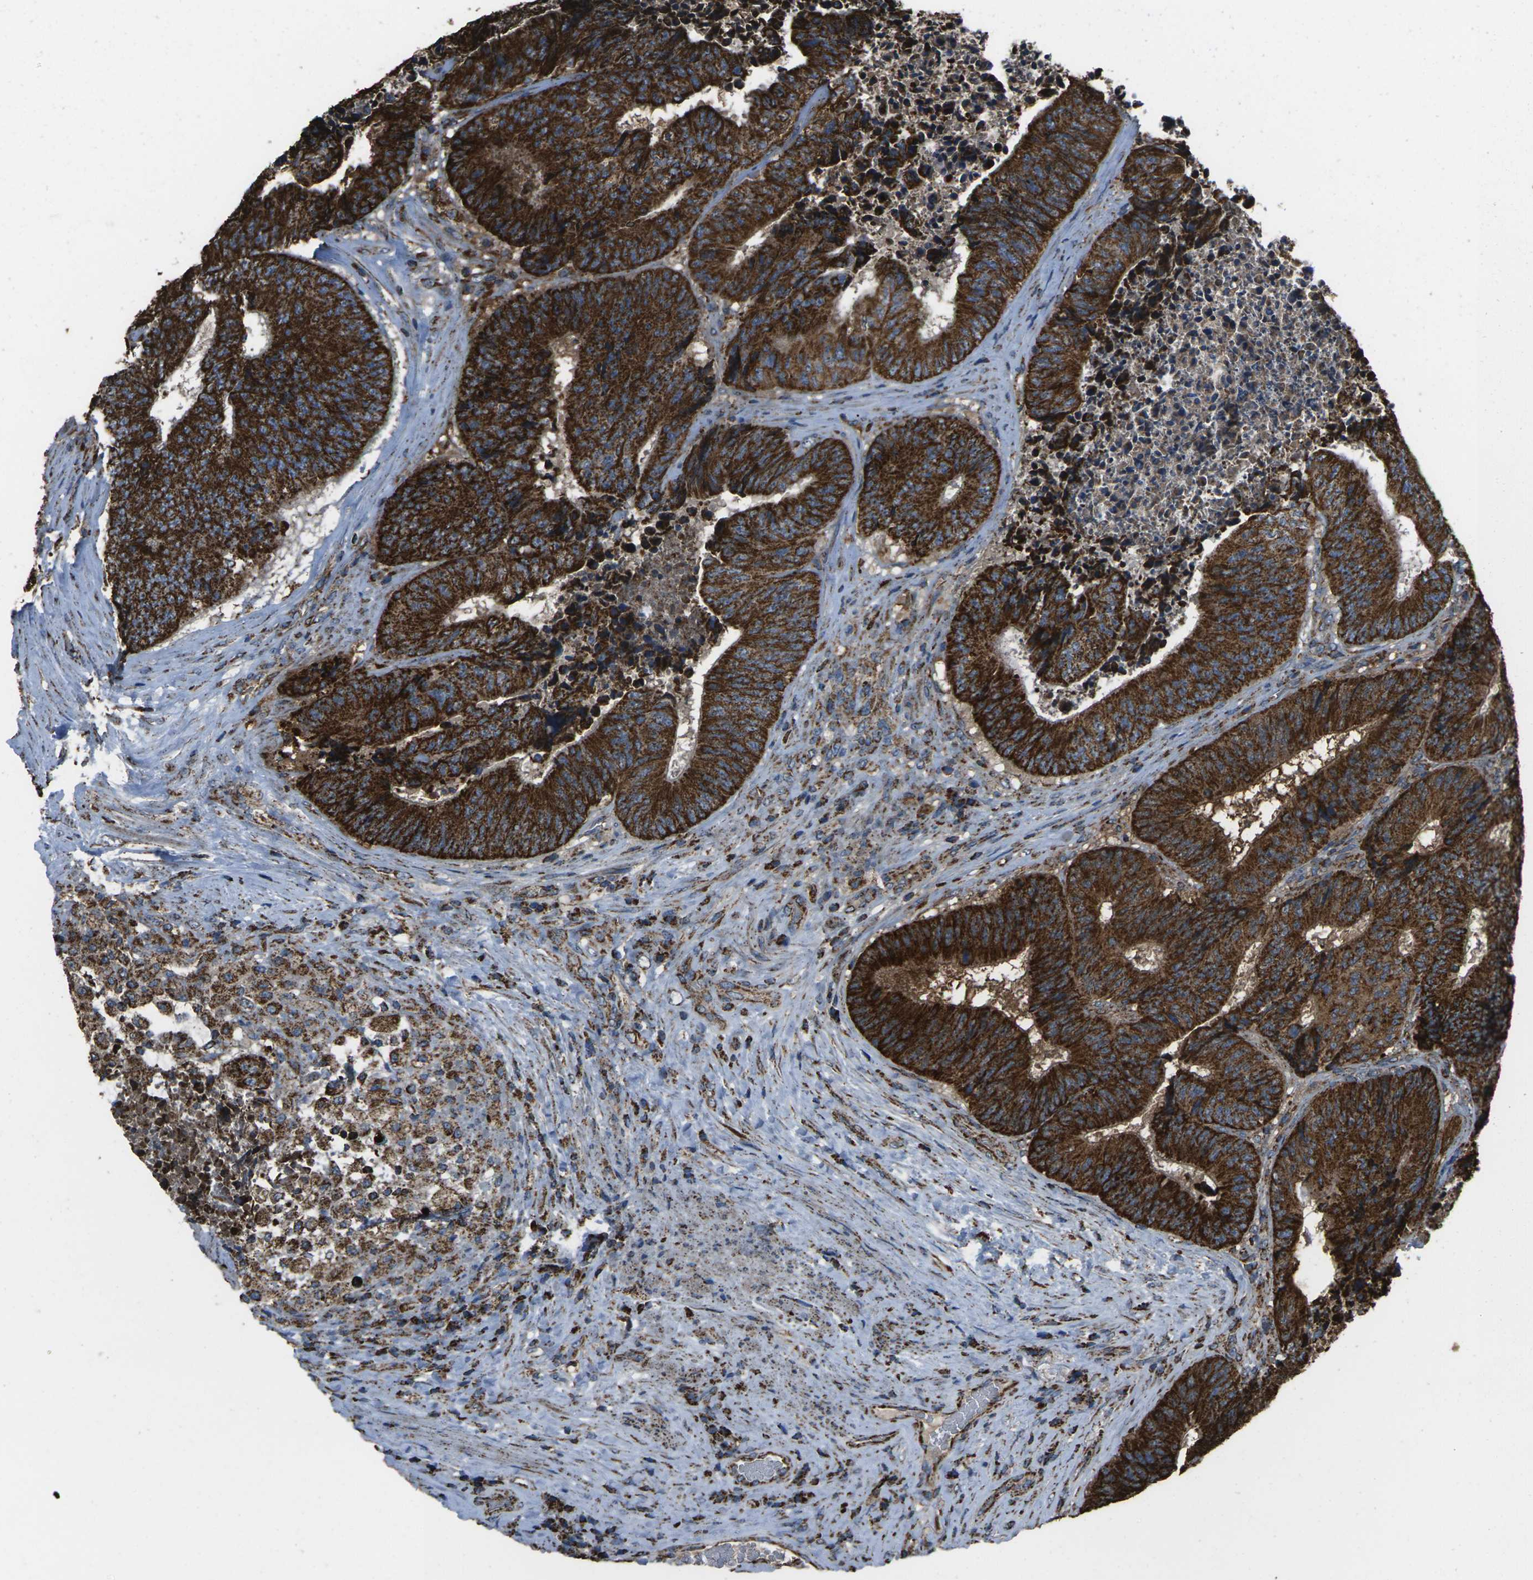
{"staining": {"intensity": "strong", "quantity": ">75%", "location": "cytoplasmic/membranous"}, "tissue": "colorectal cancer", "cell_type": "Tumor cells", "image_type": "cancer", "snomed": [{"axis": "morphology", "description": "Adenocarcinoma, NOS"}, {"axis": "topography", "description": "Rectum"}], "caption": "Immunohistochemistry (DAB (3,3'-diaminobenzidine)) staining of human colorectal cancer exhibits strong cytoplasmic/membranous protein positivity in approximately >75% of tumor cells. The staining was performed using DAB (3,3'-diaminobenzidine), with brown indicating positive protein expression. Nuclei are stained blue with hematoxylin.", "gene": "KLHL5", "patient": {"sex": "male", "age": 72}}